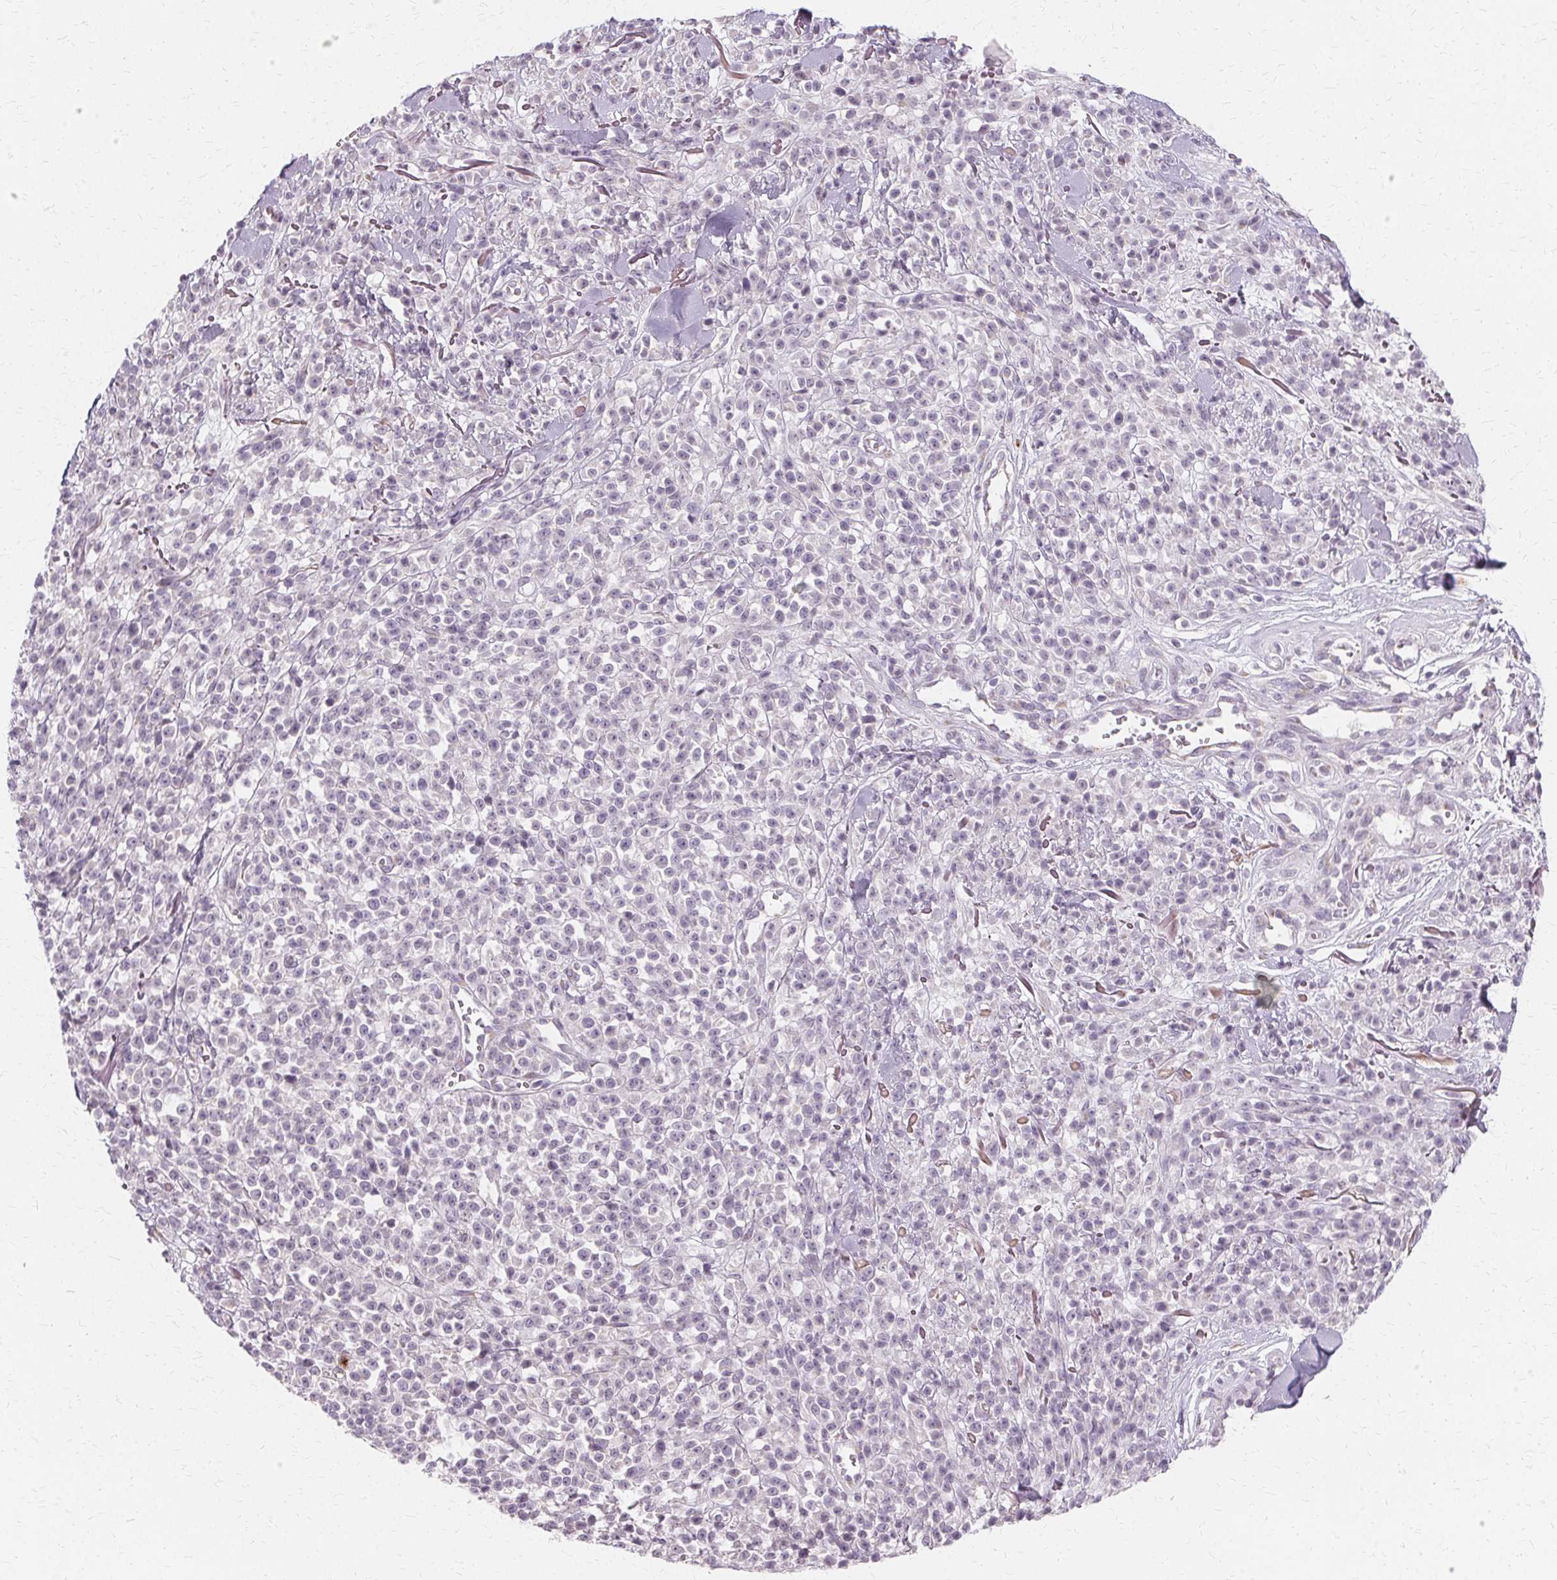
{"staining": {"intensity": "negative", "quantity": "none", "location": "none"}, "tissue": "melanoma", "cell_type": "Tumor cells", "image_type": "cancer", "snomed": [{"axis": "morphology", "description": "Malignant melanoma, NOS"}, {"axis": "topography", "description": "Skin"}, {"axis": "topography", "description": "Skin of trunk"}], "caption": "Photomicrograph shows no protein staining in tumor cells of melanoma tissue.", "gene": "FCRL3", "patient": {"sex": "male", "age": 74}}